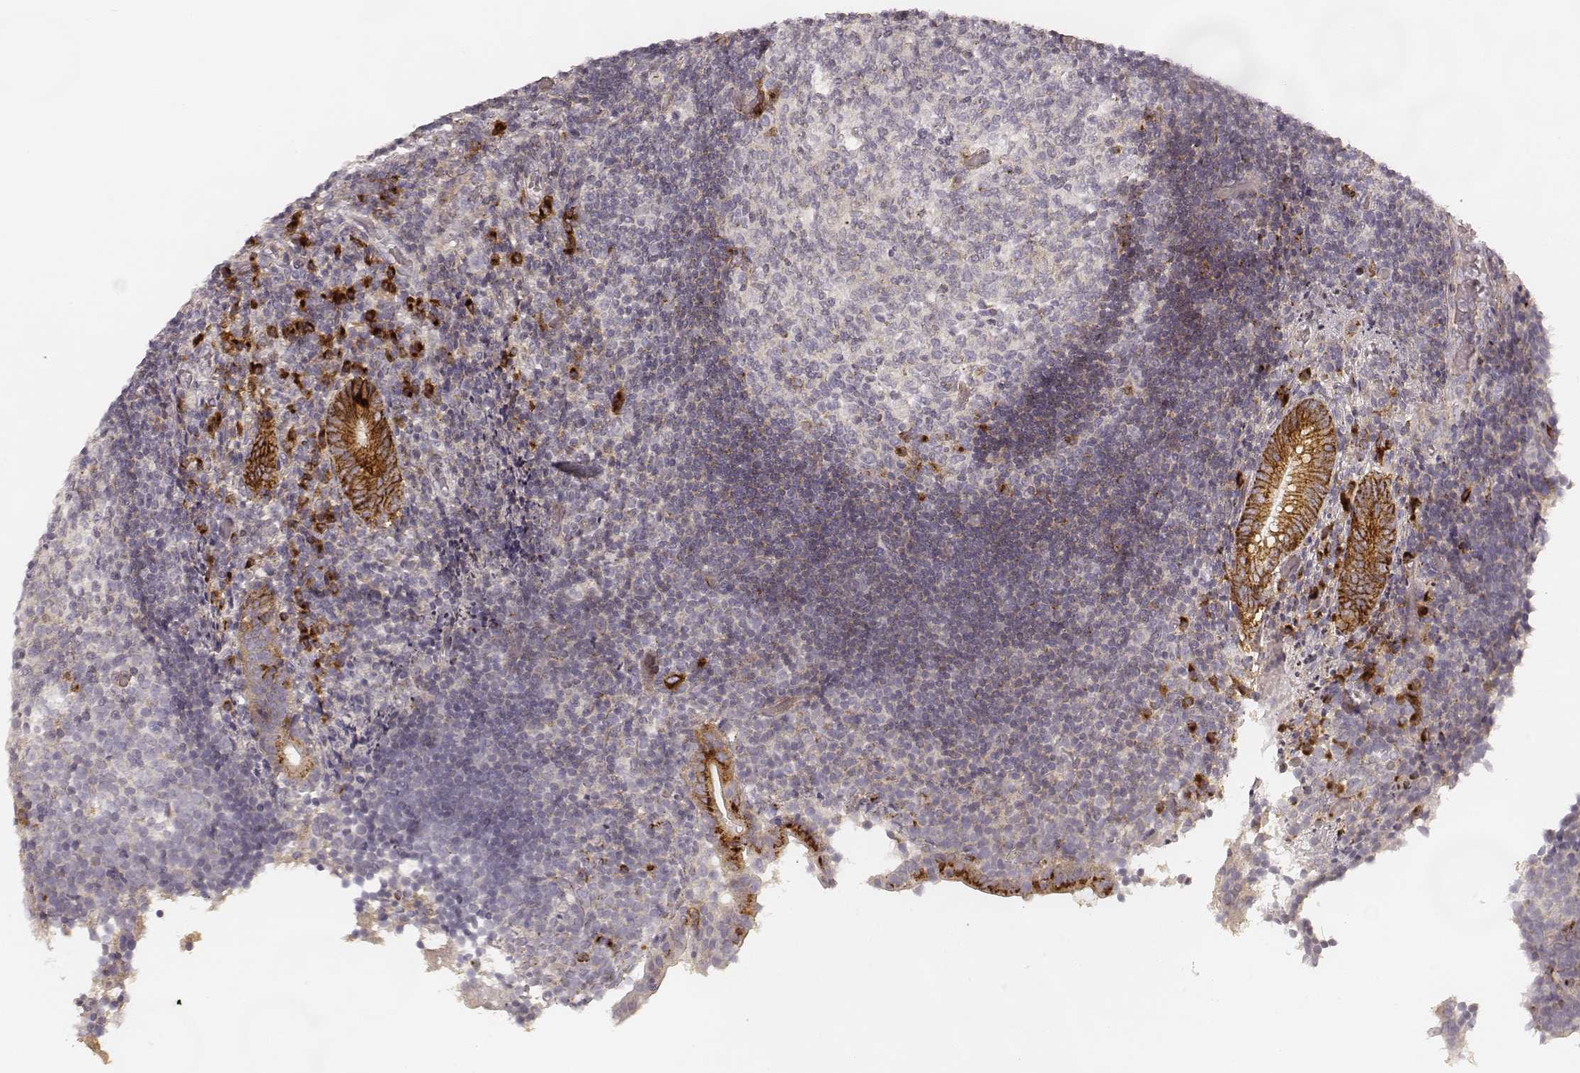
{"staining": {"intensity": "strong", "quantity": ">75%", "location": "cytoplasmic/membranous"}, "tissue": "appendix", "cell_type": "Glandular cells", "image_type": "normal", "snomed": [{"axis": "morphology", "description": "Normal tissue, NOS"}, {"axis": "topography", "description": "Appendix"}], "caption": "Immunohistochemistry (IHC) micrograph of benign appendix stained for a protein (brown), which shows high levels of strong cytoplasmic/membranous positivity in approximately >75% of glandular cells.", "gene": "GORASP2", "patient": {"sex": "female", "age": 32}}